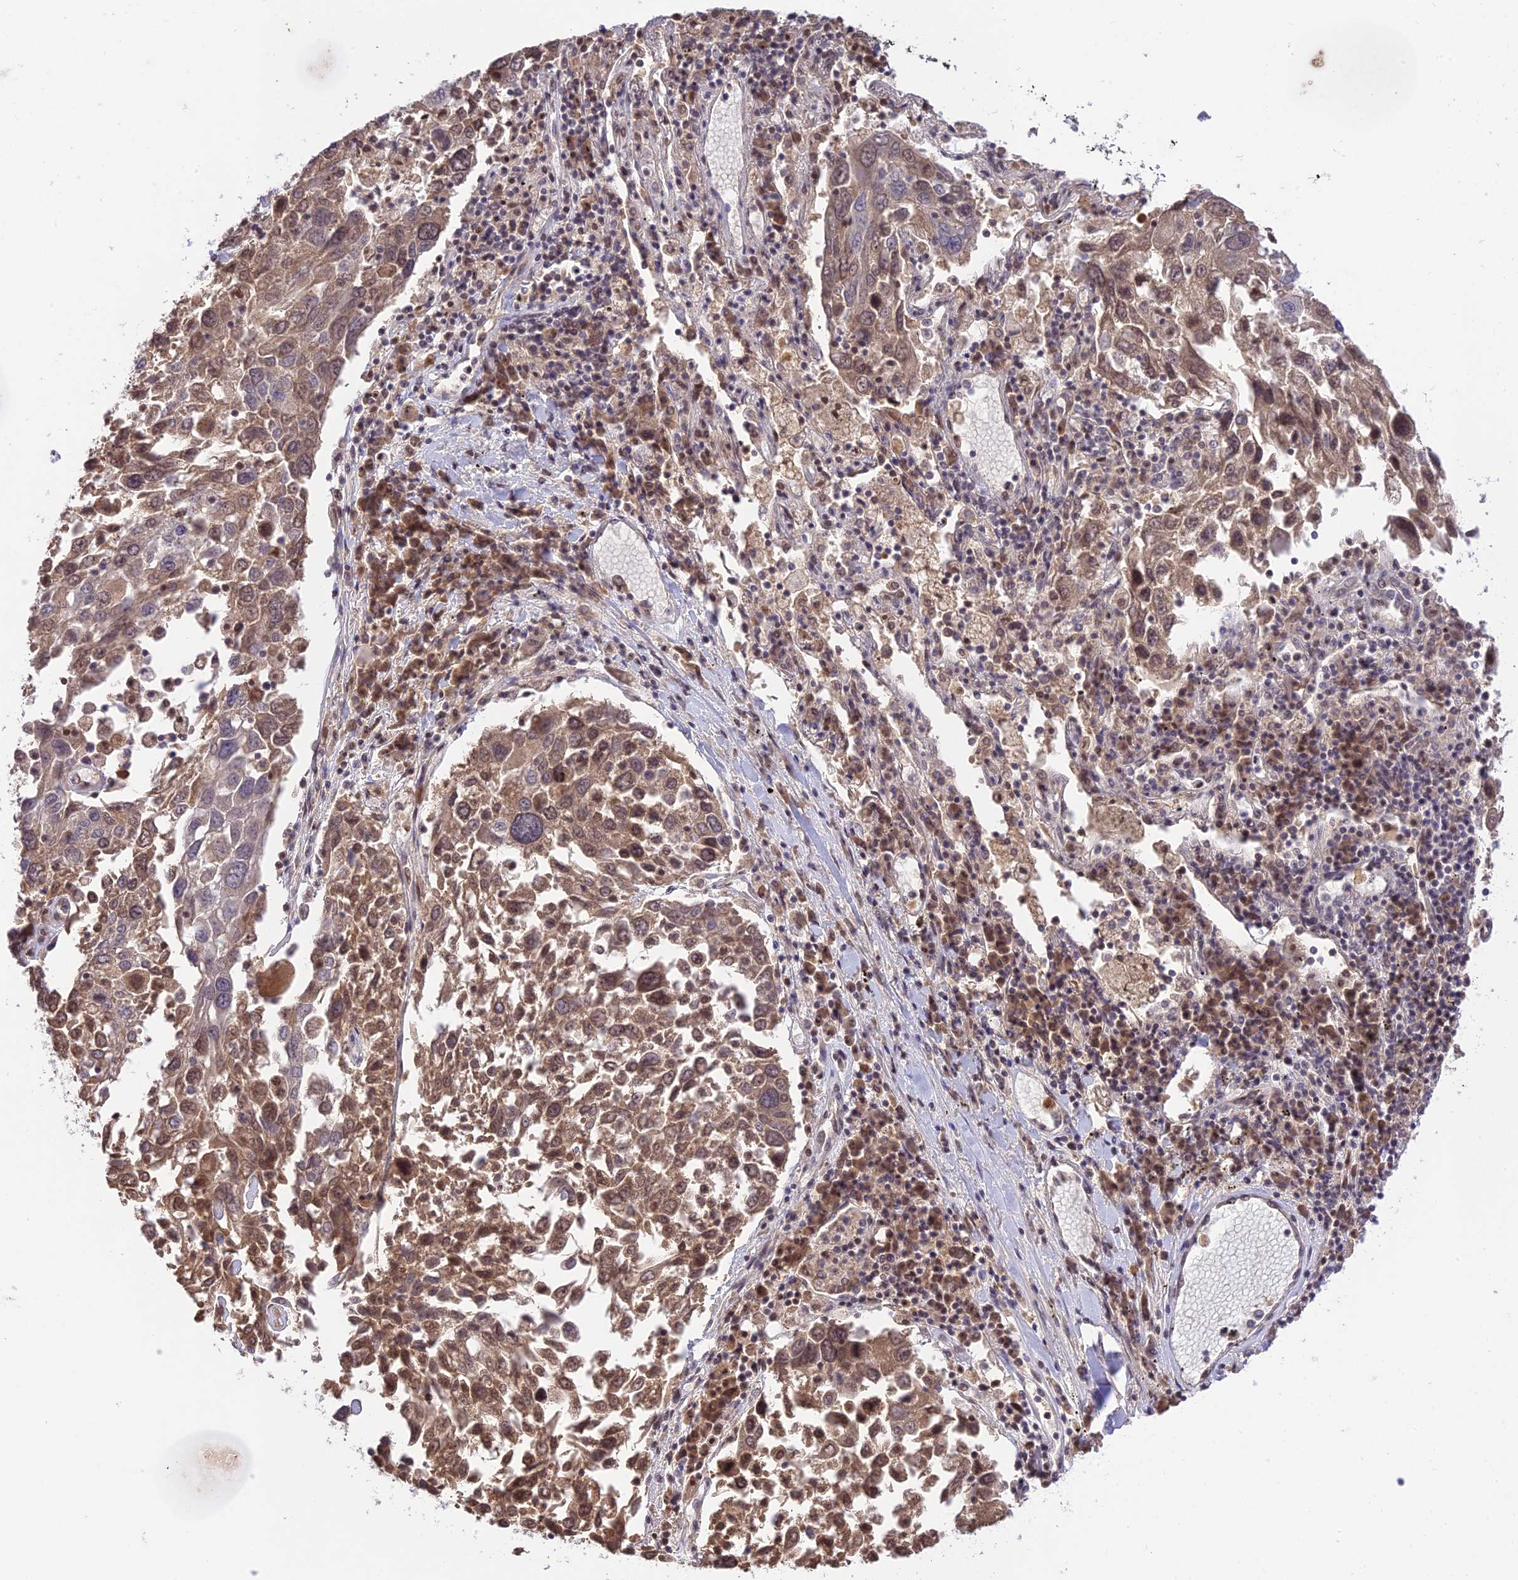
{"staining": {"intensity": "moderate", "quantity": ">75%", "location": "cytoplasmic/membranous"}, "tissue": "lung cancer", "cell_type": "Tumor cells", "image_type": "cancer", "snomed": [{"axis": "morphology", "description": "Squamous cell carcinoma, NOS"}, {"axis": "topography", "description": "Lung"}], "caption": "Moderate cytoplasmic/membranous positivity is present in about >75% of tumor cells in lung squamous cell carcinoma.", "gene": "TEKT1", "patient": {"sex": "male", "age": 65}}